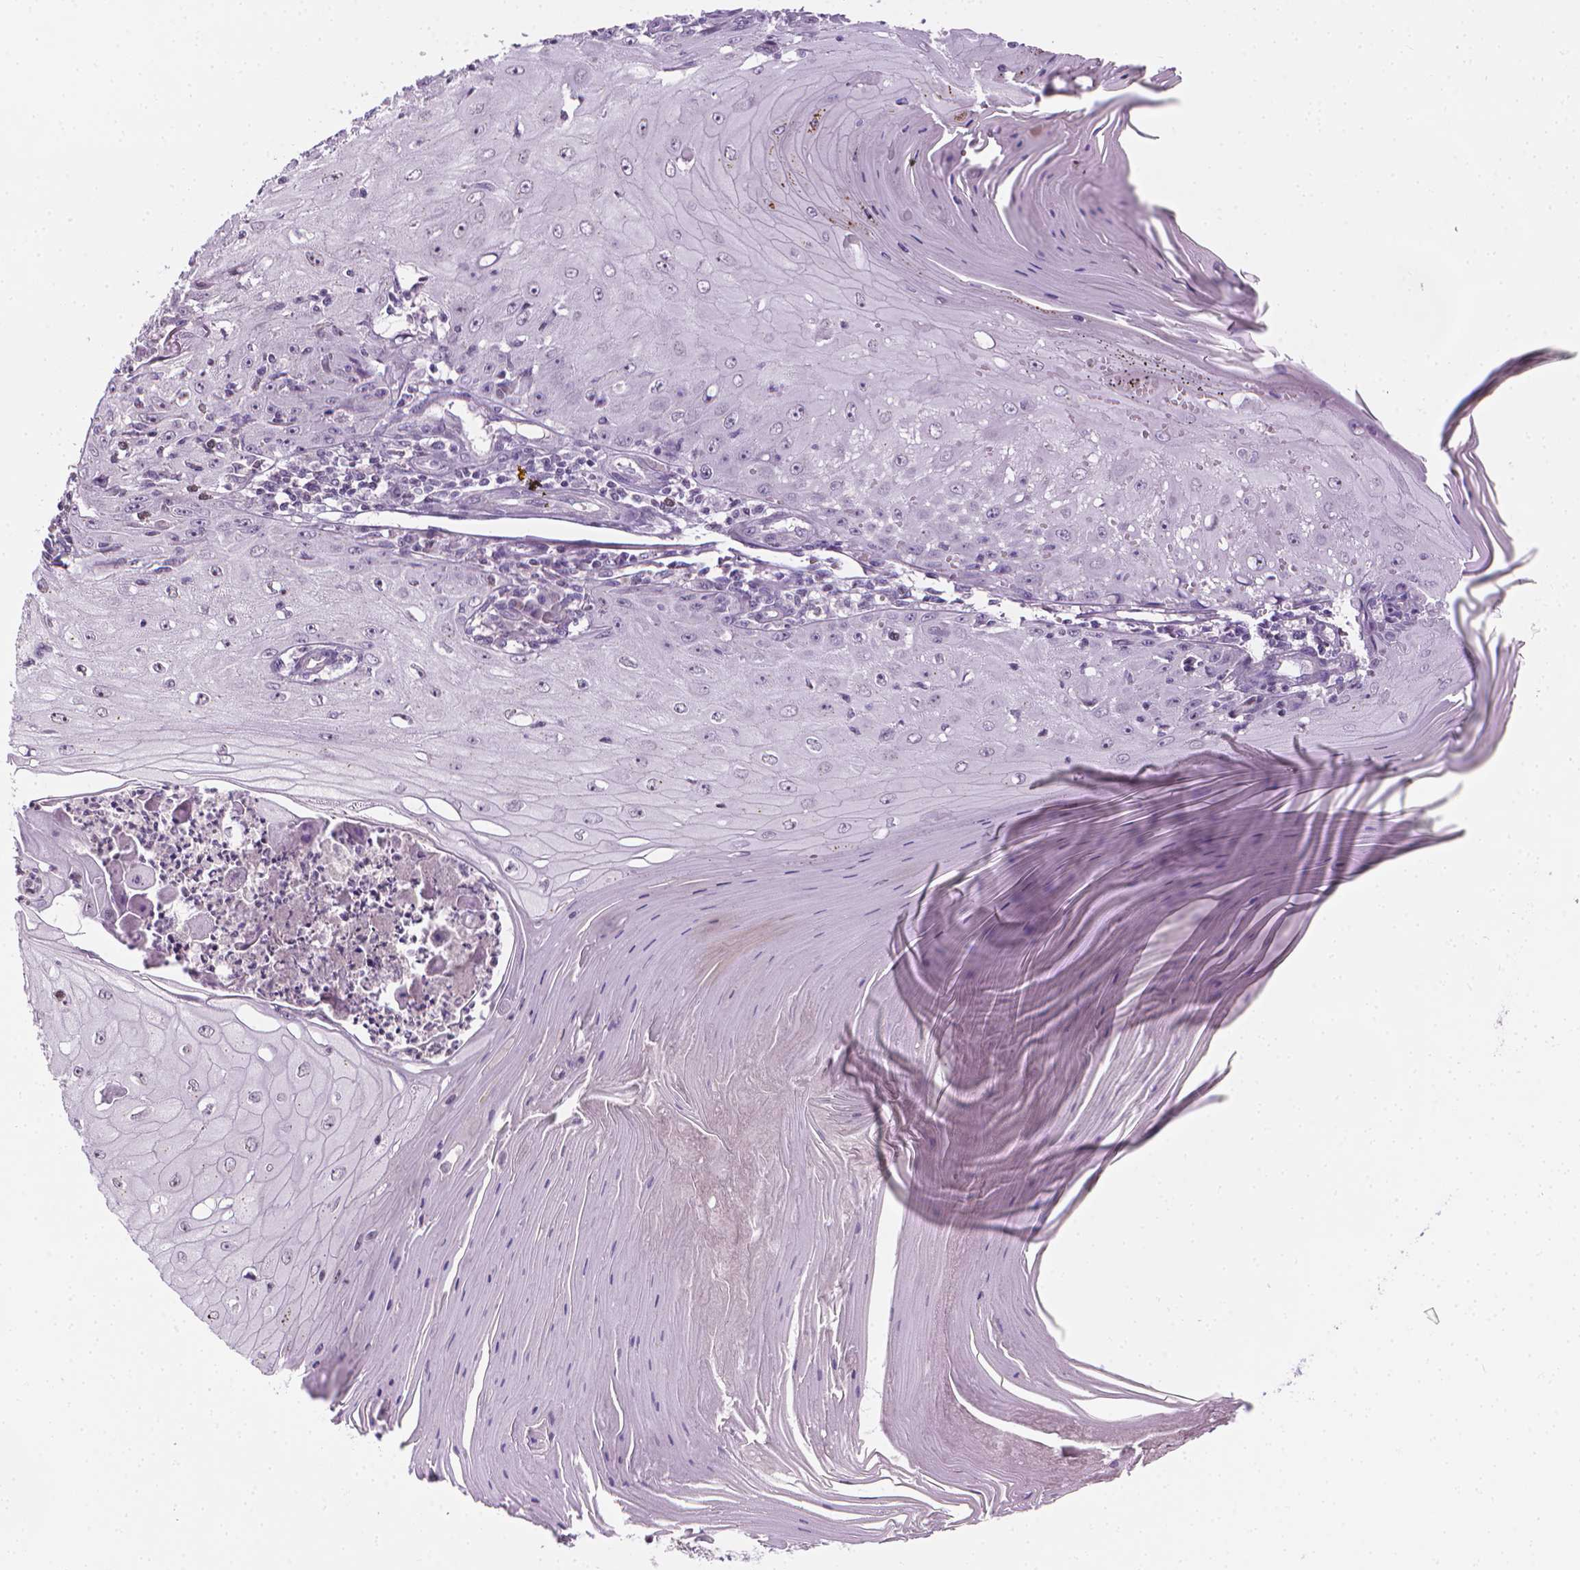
{"staining": {"intensity": "negative", "quantity": "none", "location": "none"}, "tissue": "skin cancer", "cell_type": "Tumor cells", "image_type": "cancer", "snomed": [{"axis": "morphology", "description": "Squamous cell carcinoma, NOS"}, {"axis": "topography", "description": "Skin"}], "caption": "Image shows no protein expression in tumor cells of skin cancer (squamous cell carcinoma) tissue.", "gene": "NCAN", "patient": {"sex": "female", "age": 73}}